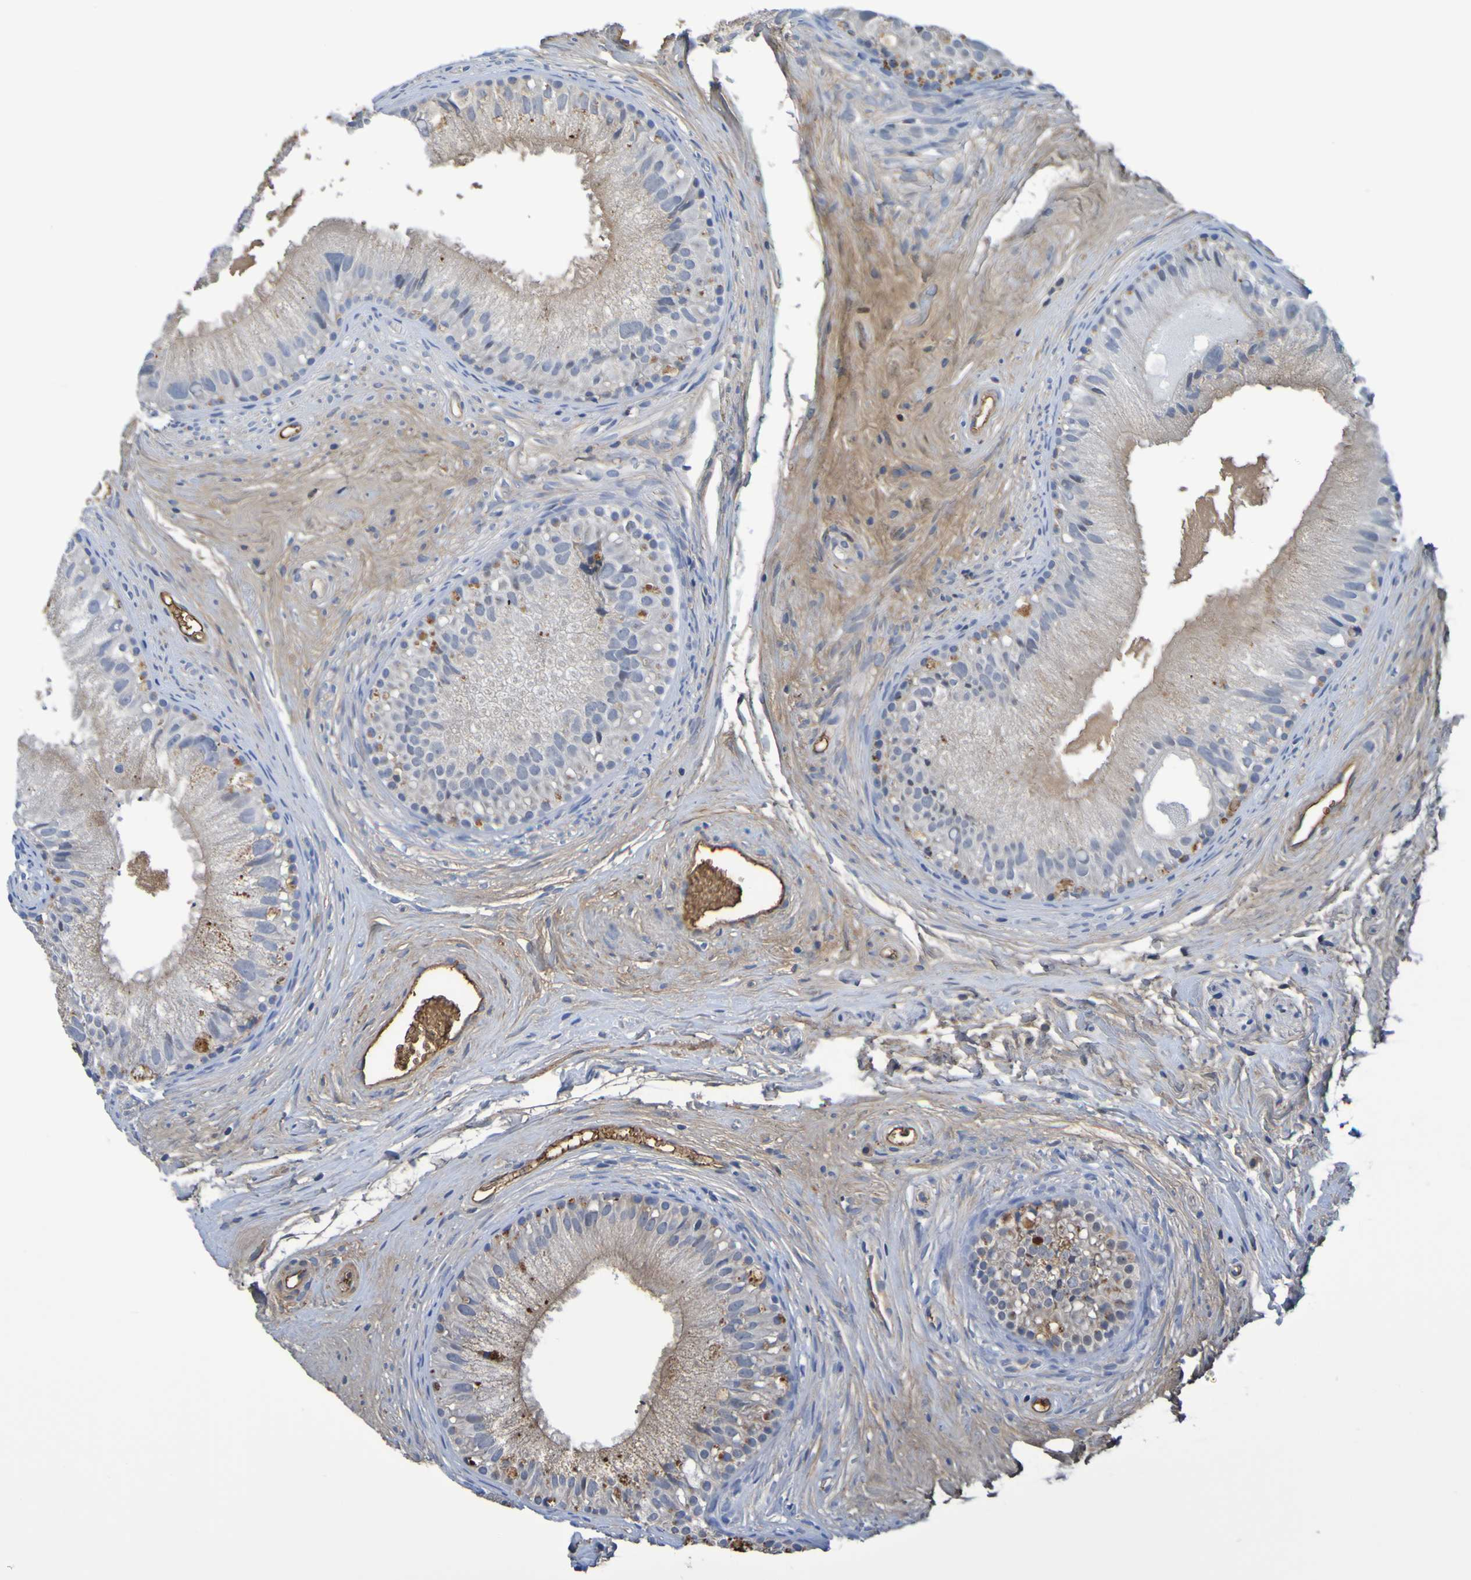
{"staining": {"intensity": "moderate", "quantity": "<25%", "location": "cytoplasmic/membranous"}, "tissue": "epididymis", "cell_type": "Glandular cells", "image_type": "normal", "snomed": [{"axis": "morphology", "description": "Normal tissue, NOS"}, {"axis": "topography", "description": "Epididymis"}], "caption": "A micrograph showing moderate cytoplasmic/membranous staining in approximately <25% of glandular cells in normal epididymis, as visualized by brown immunohistochemical staining.", "gene": "GAB3", "patient": {"sex": "male", "age": 56}}